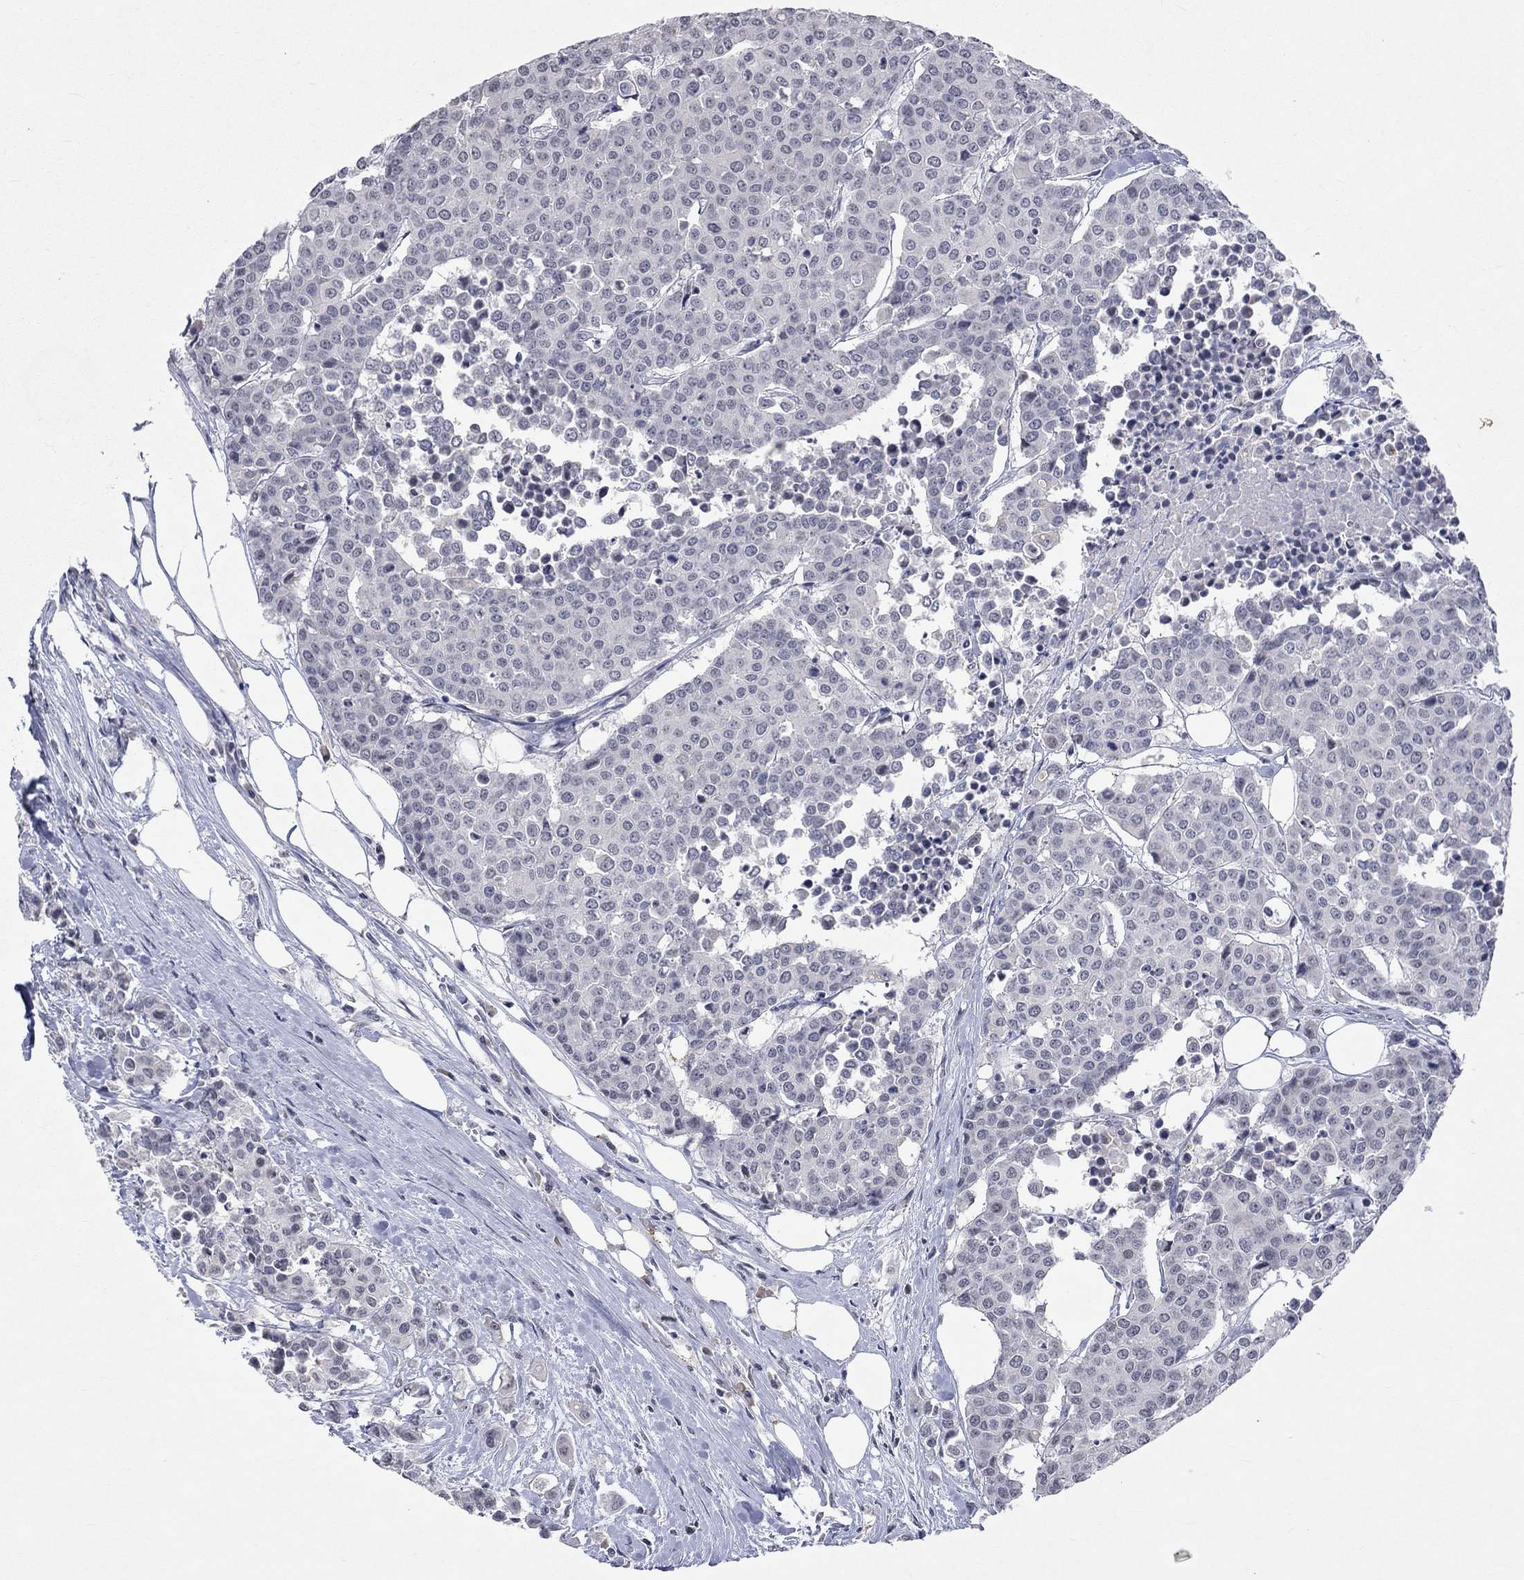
{"staining": {"intensity": "negative", "quantity": "none", "location": "none"}, "tissue": "carcinoid", "cell_type": "Tumor cells", "image_type": "cancer", "snomed": [{"axis": "morphology", "description": "Carcinoid, malignant, NOS"}, {"axis": "topography", "description": "Colon"}], "caption": "Immunohistochemical staining of carcinoid exhibits no significant positivity in tumor cells.", "gene": "TMEM143", "patient": {"sex": "male", "age": 81}}